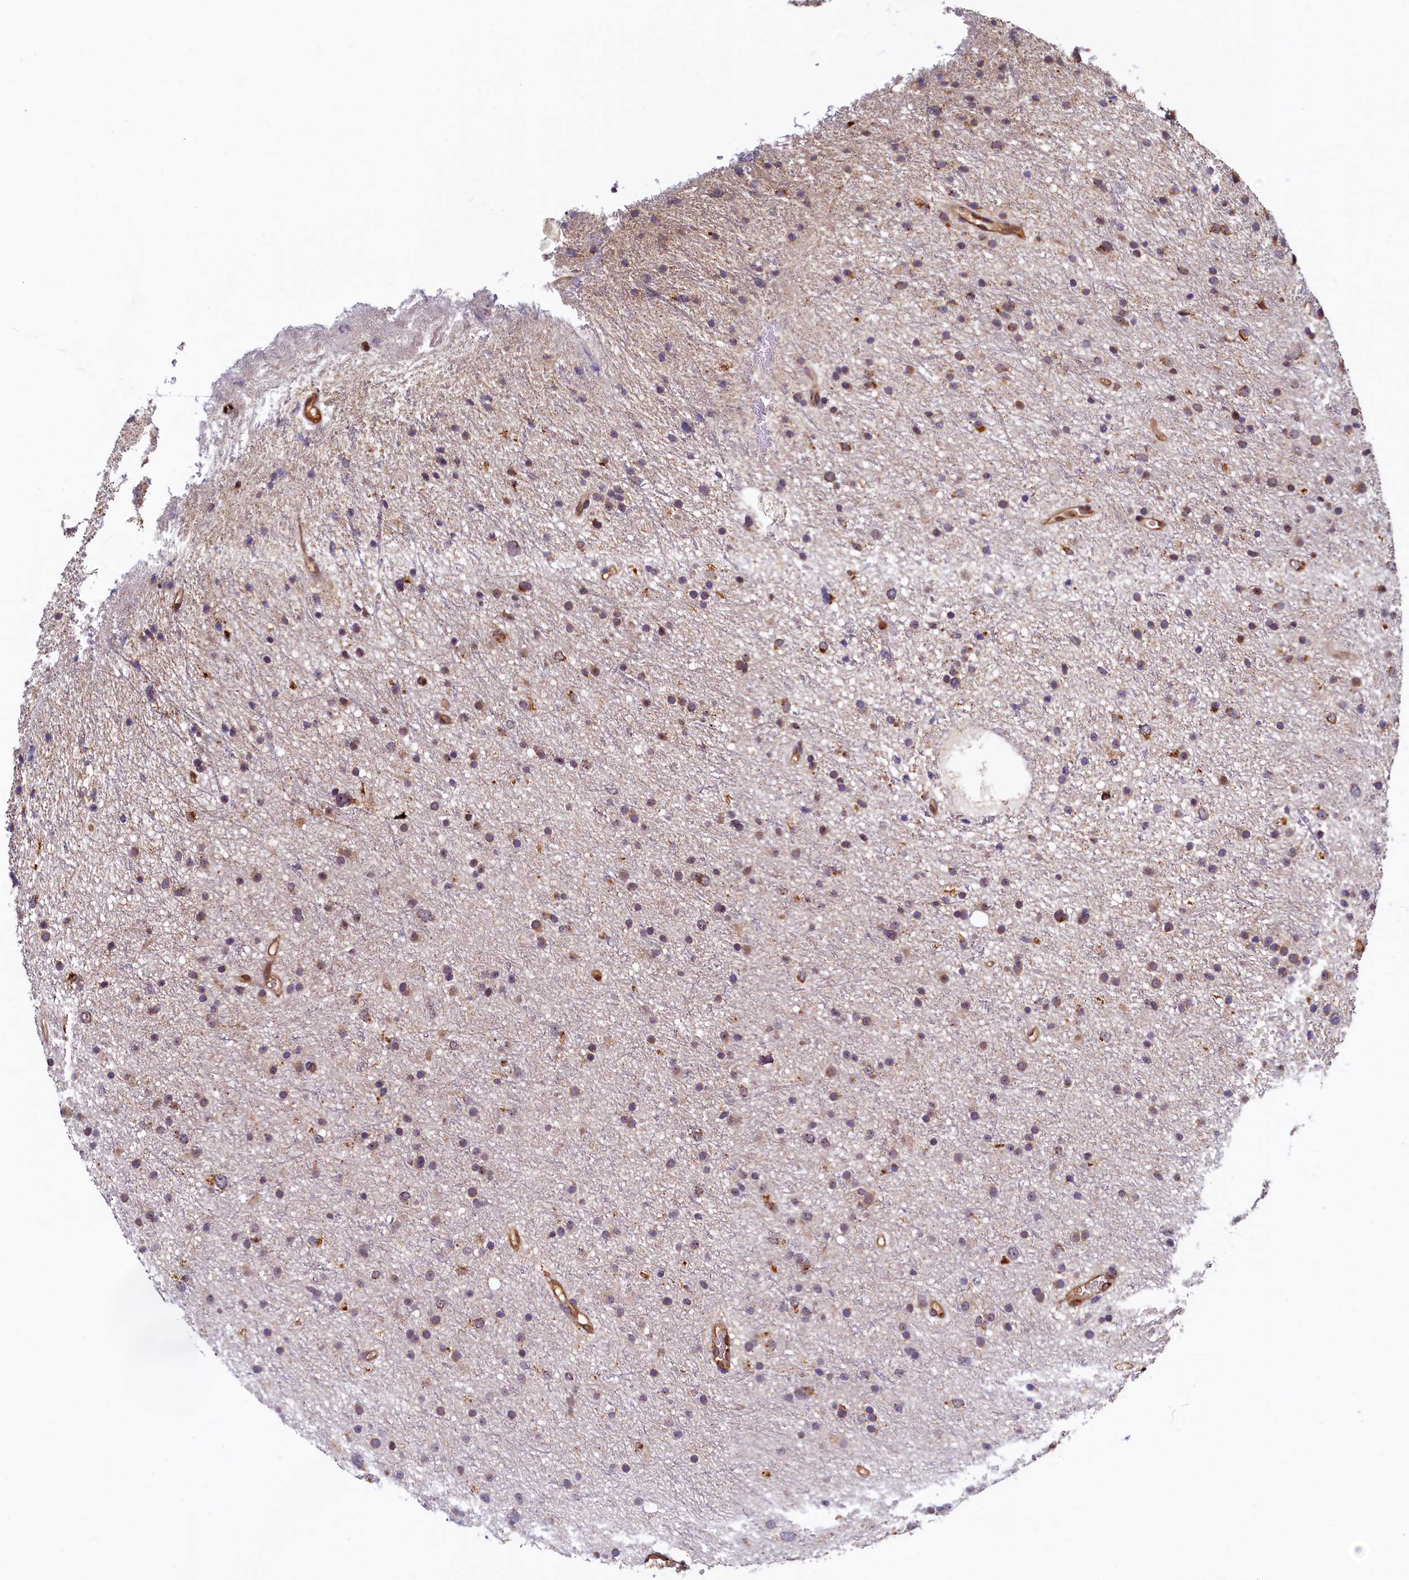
{"staining": {"intensity": "moderate", "quantity": "<25%", "location": "cytoplasmic/membranous"}, "tissue": "glioma", "cell_type": "Tumor cells", "image_type": "cancer", "snomed": [{"axis": "morphology", "description": "Glioma, malignant, Low grade"}, {"axis": "topography", "description": "Cerebral cortex"}], "caption": "A brown stain shows moderate cytoplasmic/membranous staining of a protein in glioma tumor cells.", "gene": "NCKAP5L", "patient": {"sex": "female", "age": 39}}